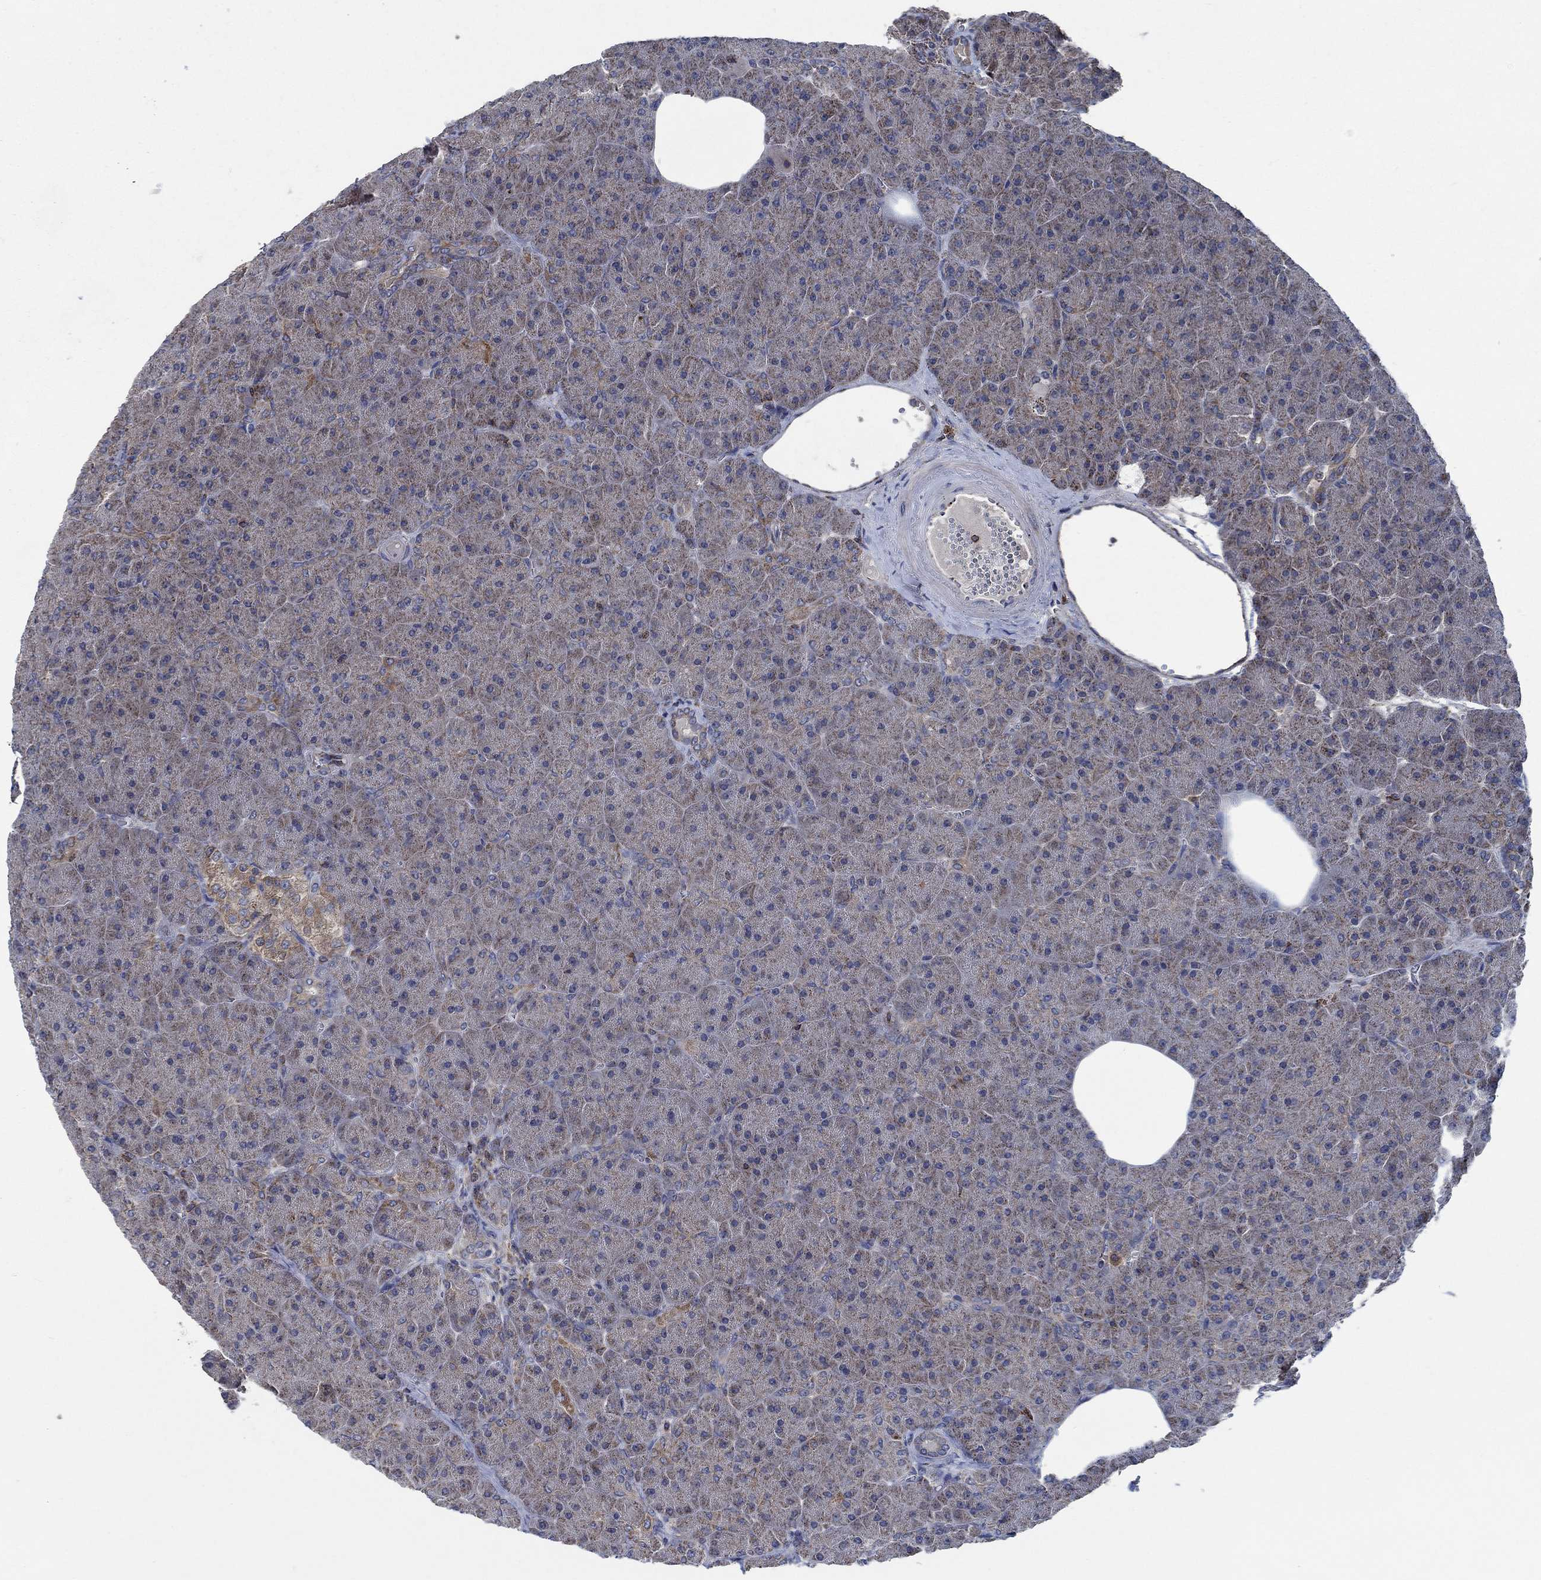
{"staining": {"intensity": "weak", "quantity": ">75%", "location": "cytoplasmic/membranous"}, "tissue": "pancreas", "cell_type": "Exocrine glandular cells", "image_type": "normal", "snomed": [{"axis": "morphology", "description": "Normal tissue, NOS"}, {"axis": "topography", "description": "Pancreas"}], "caption": "Pancreas stained with IHC displays weak cytoplasmic/membranous expression in approximately >75% of exocrine glandular cells.", "gene": "STXBP6", "patient": {"sex": "male", "age": 61}}